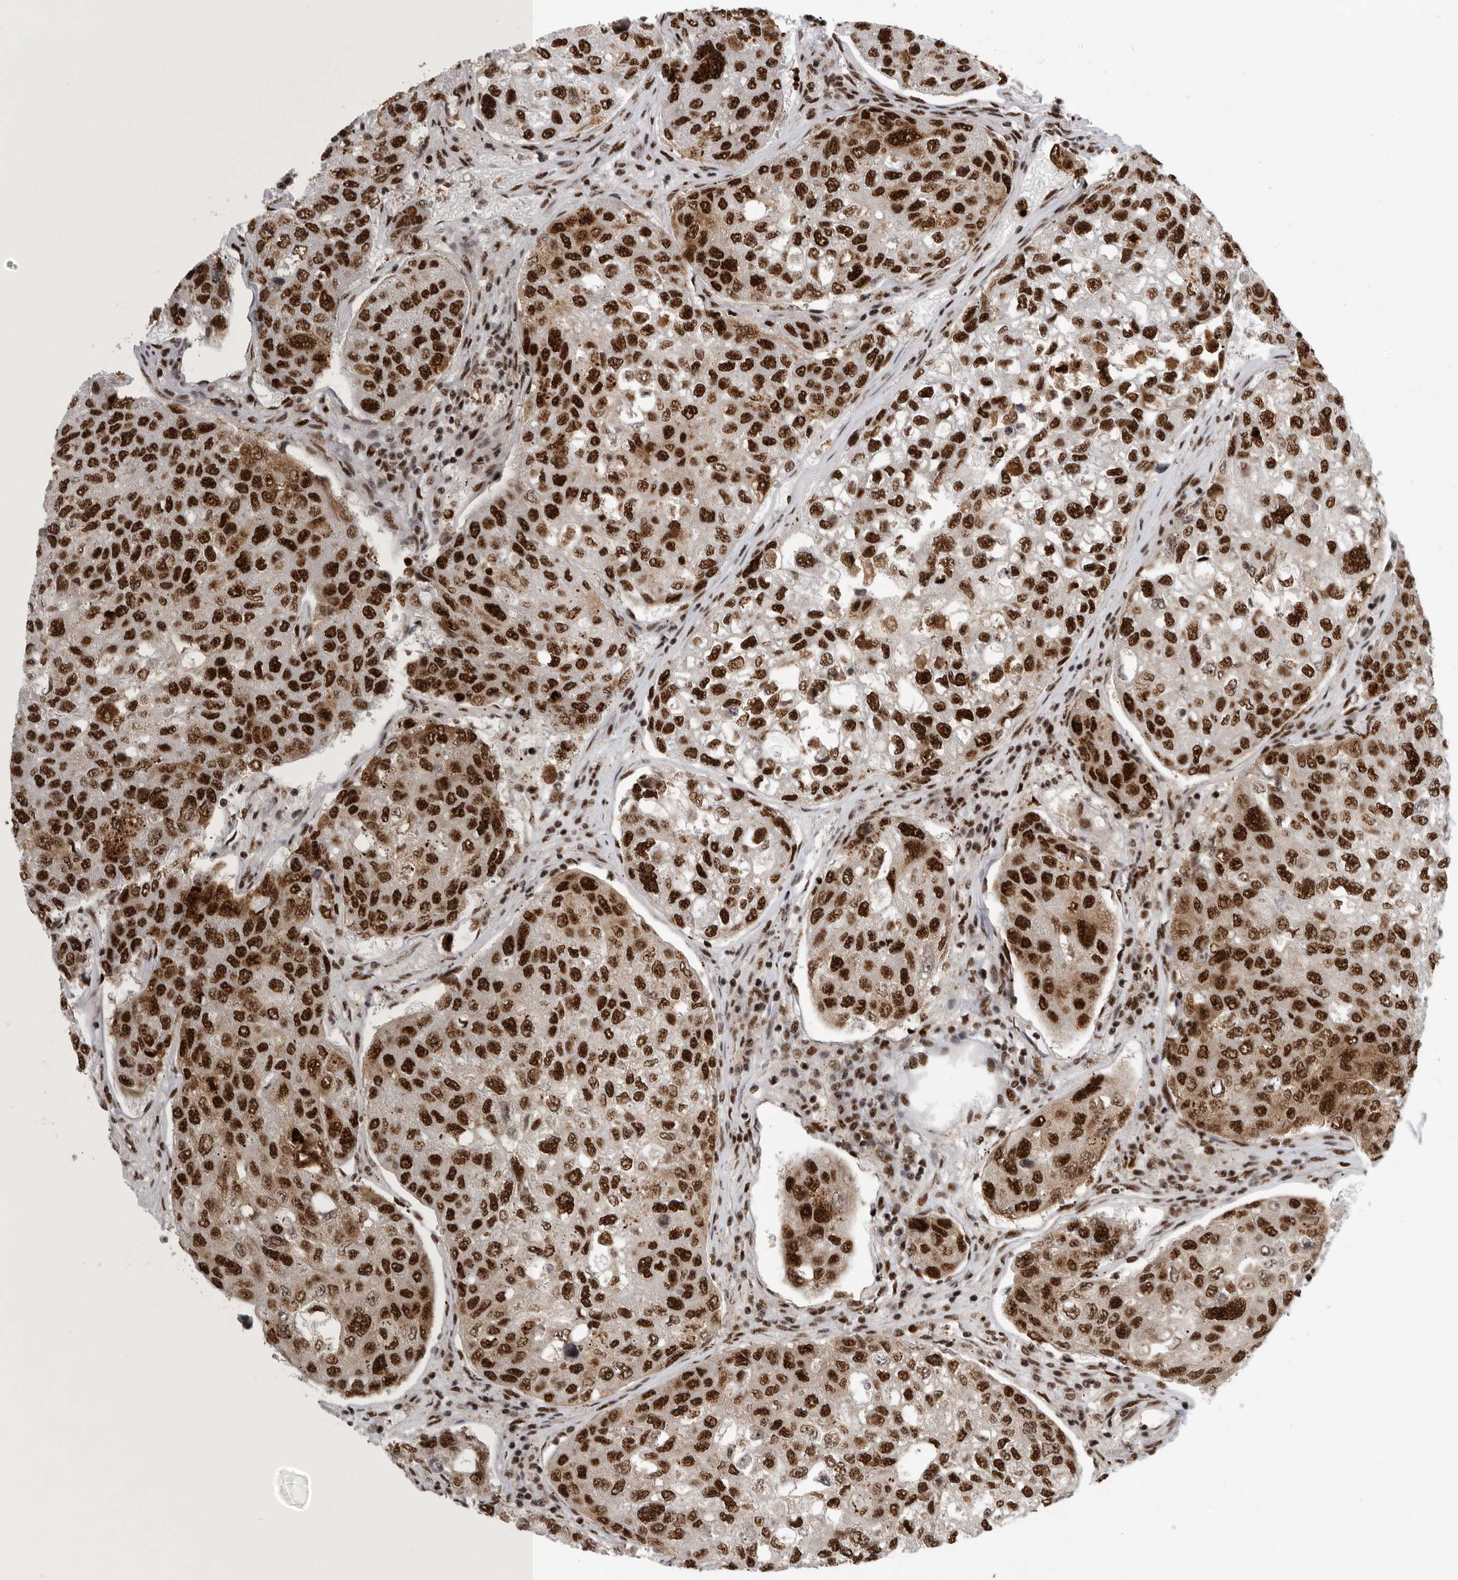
{"staining": {"intensity": "strong", "quantity": ">75%", "location": "nuclear"}, "tissue": "urothelial cancer", "cell_type": "Tumor cells", "image_type": "cancer", "snomed": [{"axis": "morphology", "description": "Urothelial carcinoma, High grade"}, {"axis": "topography", "description": "Lymph node"}, {"axis": "topography", "description": "Urinary bladder"}], "caption": "DAB immunohistochemical staining of human urothelial cancer displays strong nuclear protein staining in approximately >75% of tumor cells. The staining was performed using DAB (3,3'-diaminobenzidine), with brown indicating positive protein expression. Nuclei are stained blue with hematoxylin.", "gene": "BCLAF1", "patient": {"sex": "male", "age": 51}}